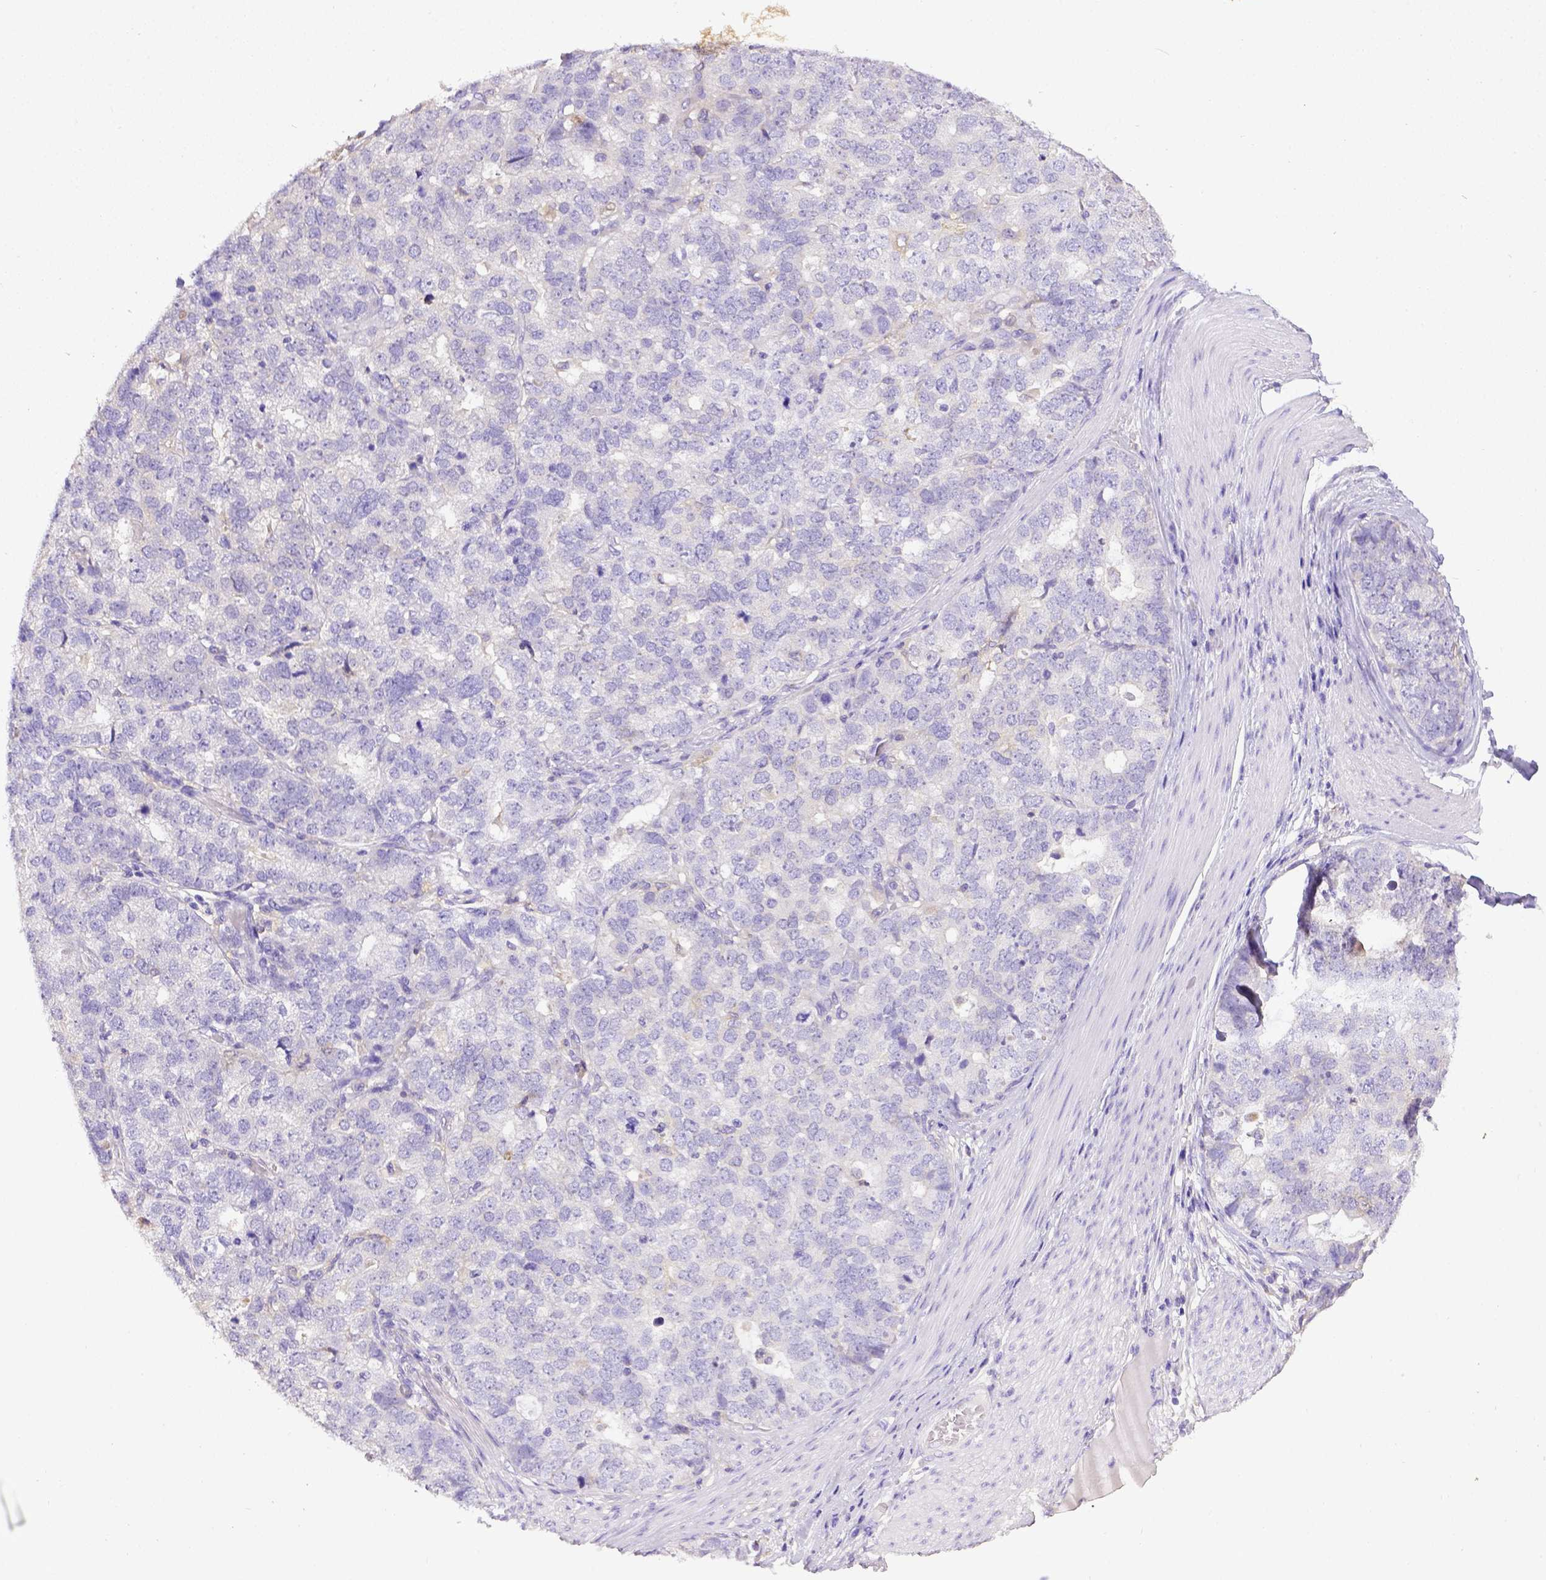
{"staining": {"intensity": "negative", "quantity": "none", "location": "none"}, "tissue": "stomach cancer", "cell_type": "Tumor cells", "image_type": "cancer", "snomed": [{"axis": "morphology", "description": "Adenocarcinoma, NOS"}, {"axis": "topography", "description": "Stomach"}], "caption": "This is an immunohistochemistry micrograph of human stomach cancer (adenocarcinoma). There is no staining in tumor cells.", "gene": "CD40", "patient": {"sex": "male", "age": 69}}